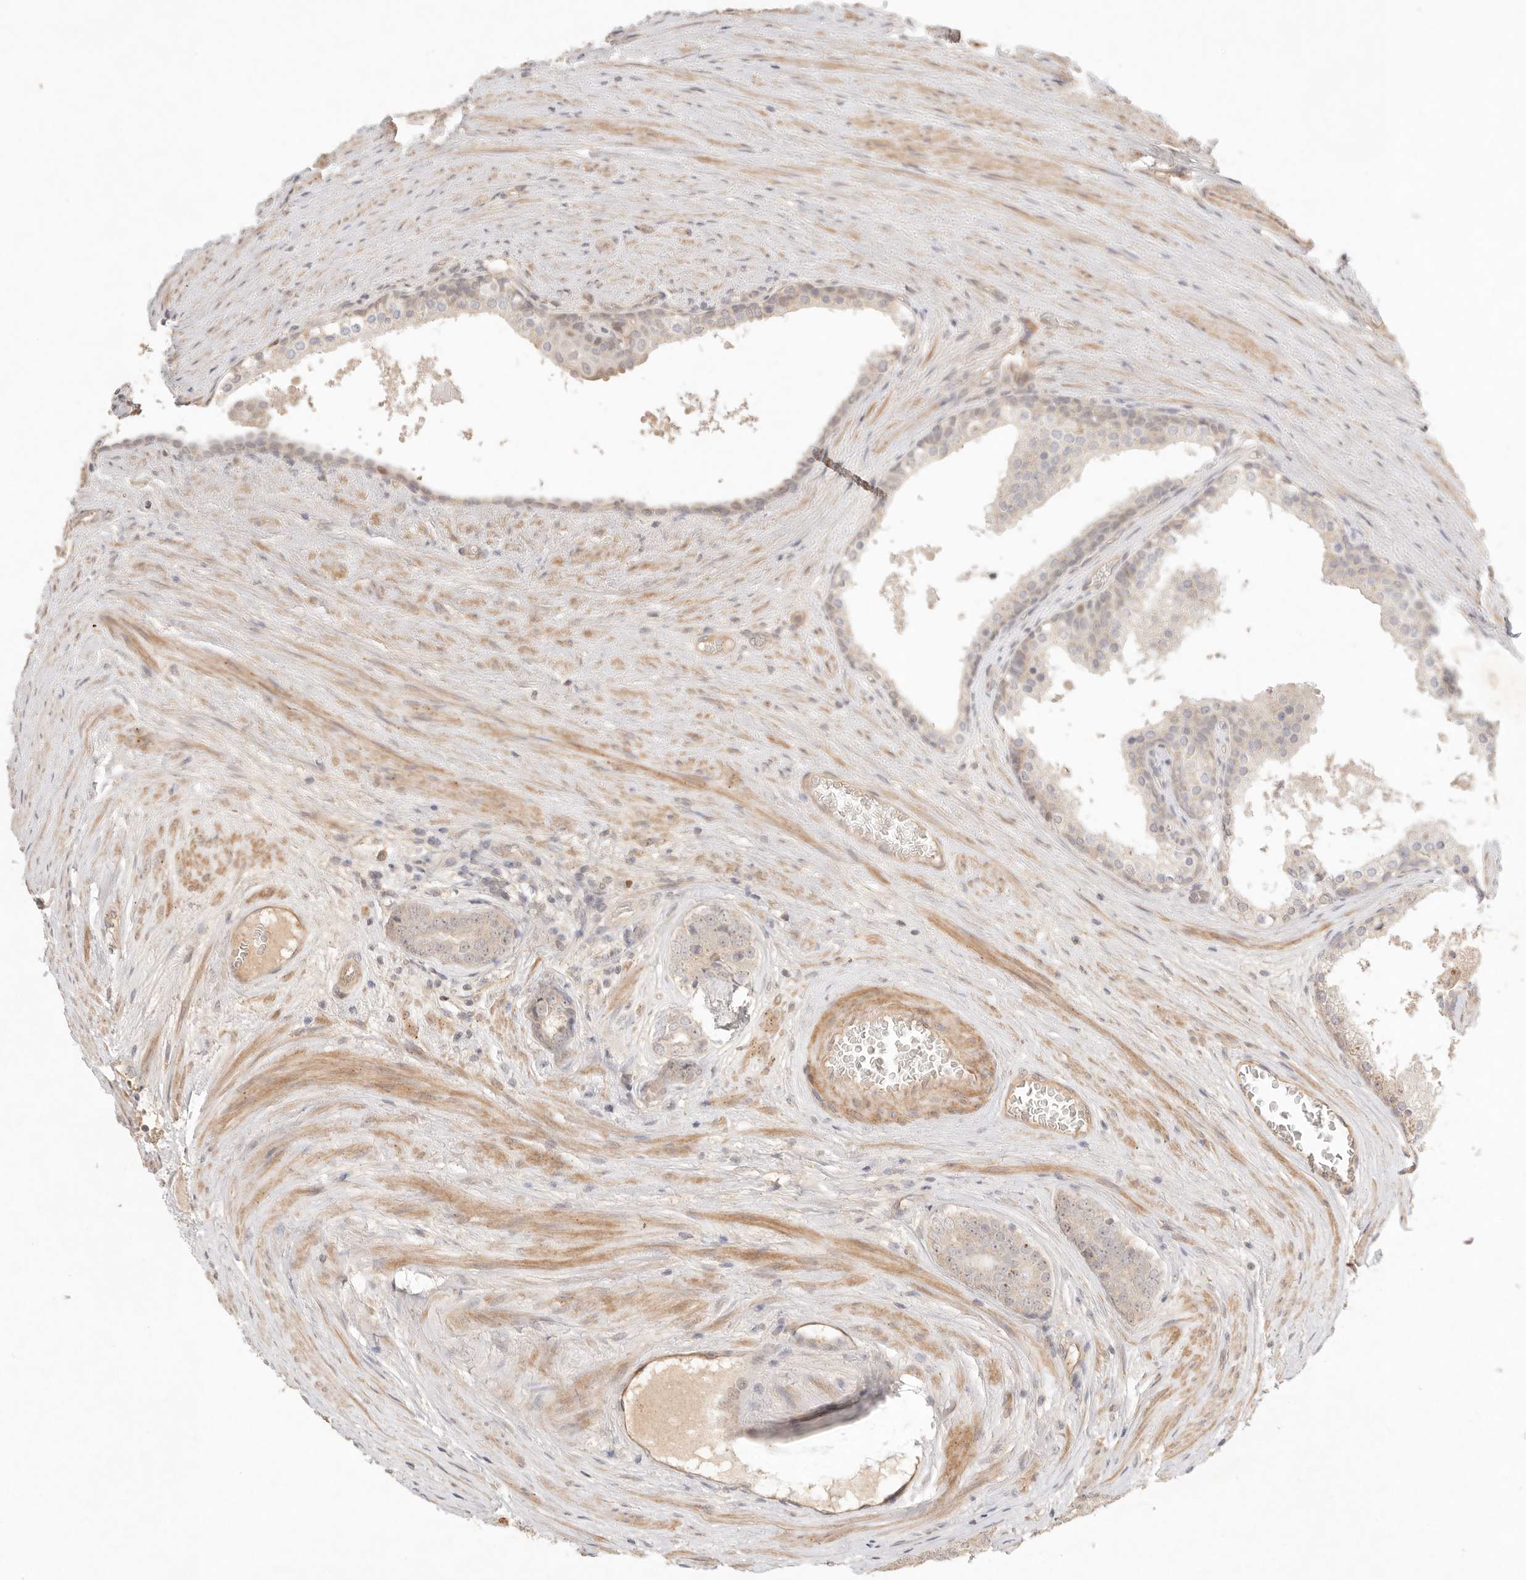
{"staining": {"intensity": "weak", "quantity": "<25%", "location": "nuclear"}, "tissue": "prostate cancer", "cell_type": "Tumor cells", "image_type": "cancer", "snomed": [{"axis": "morphology", "description": "Adenocarcinoma, High grade"}, {"axis": "topography", "description": "Prostate"}], "caption": "A micrograph of prostate high-grade adenocarcinoma stained for a protein exhibits no brown staining in tumor cells. (Brightfield microscopy of DAB immunohistochemistry at high magnification).", "gene": "MEP1A", "patient": {"sex": "male", "age": 56}}